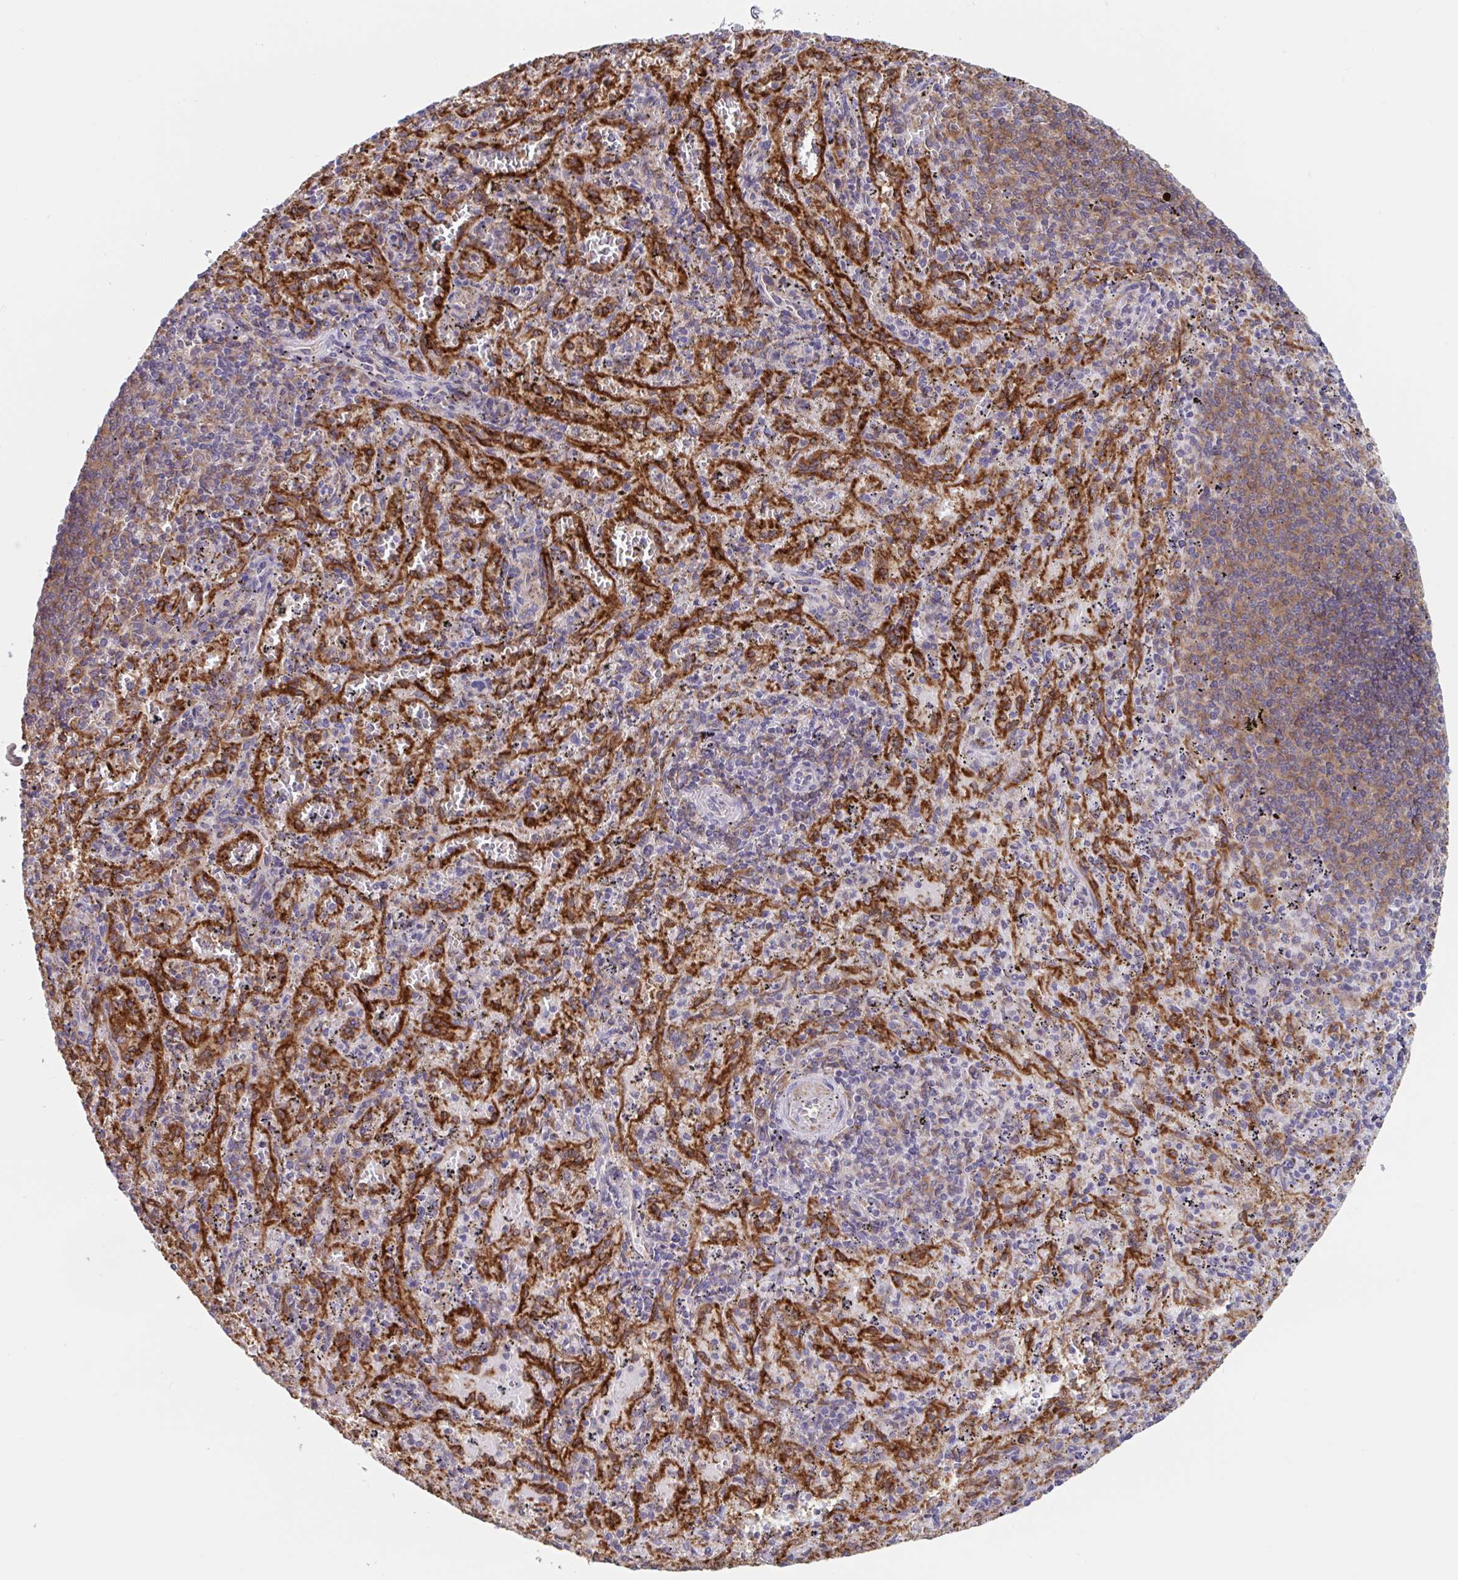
{"staining": {"intensity": "moderate", "quantity": "25%-75%", "location": "cytoplasmic/membranous"}, "tissue": "spleen", "cell_type": "Cells in red pulp", "image_type": "normal", "snomed": [{"axis": "morphology", "description": "Normal tissue, NOS"}, {"axis": "topography", "description": "Spleen"}], "caption": "This is an image of IHC staining of benign spleen, which shows moderate expression in the cytoplasmic/membranous of cells in red pulp.", "gene": "SNX8", "patient": {"sex": "male", "age": 57}}